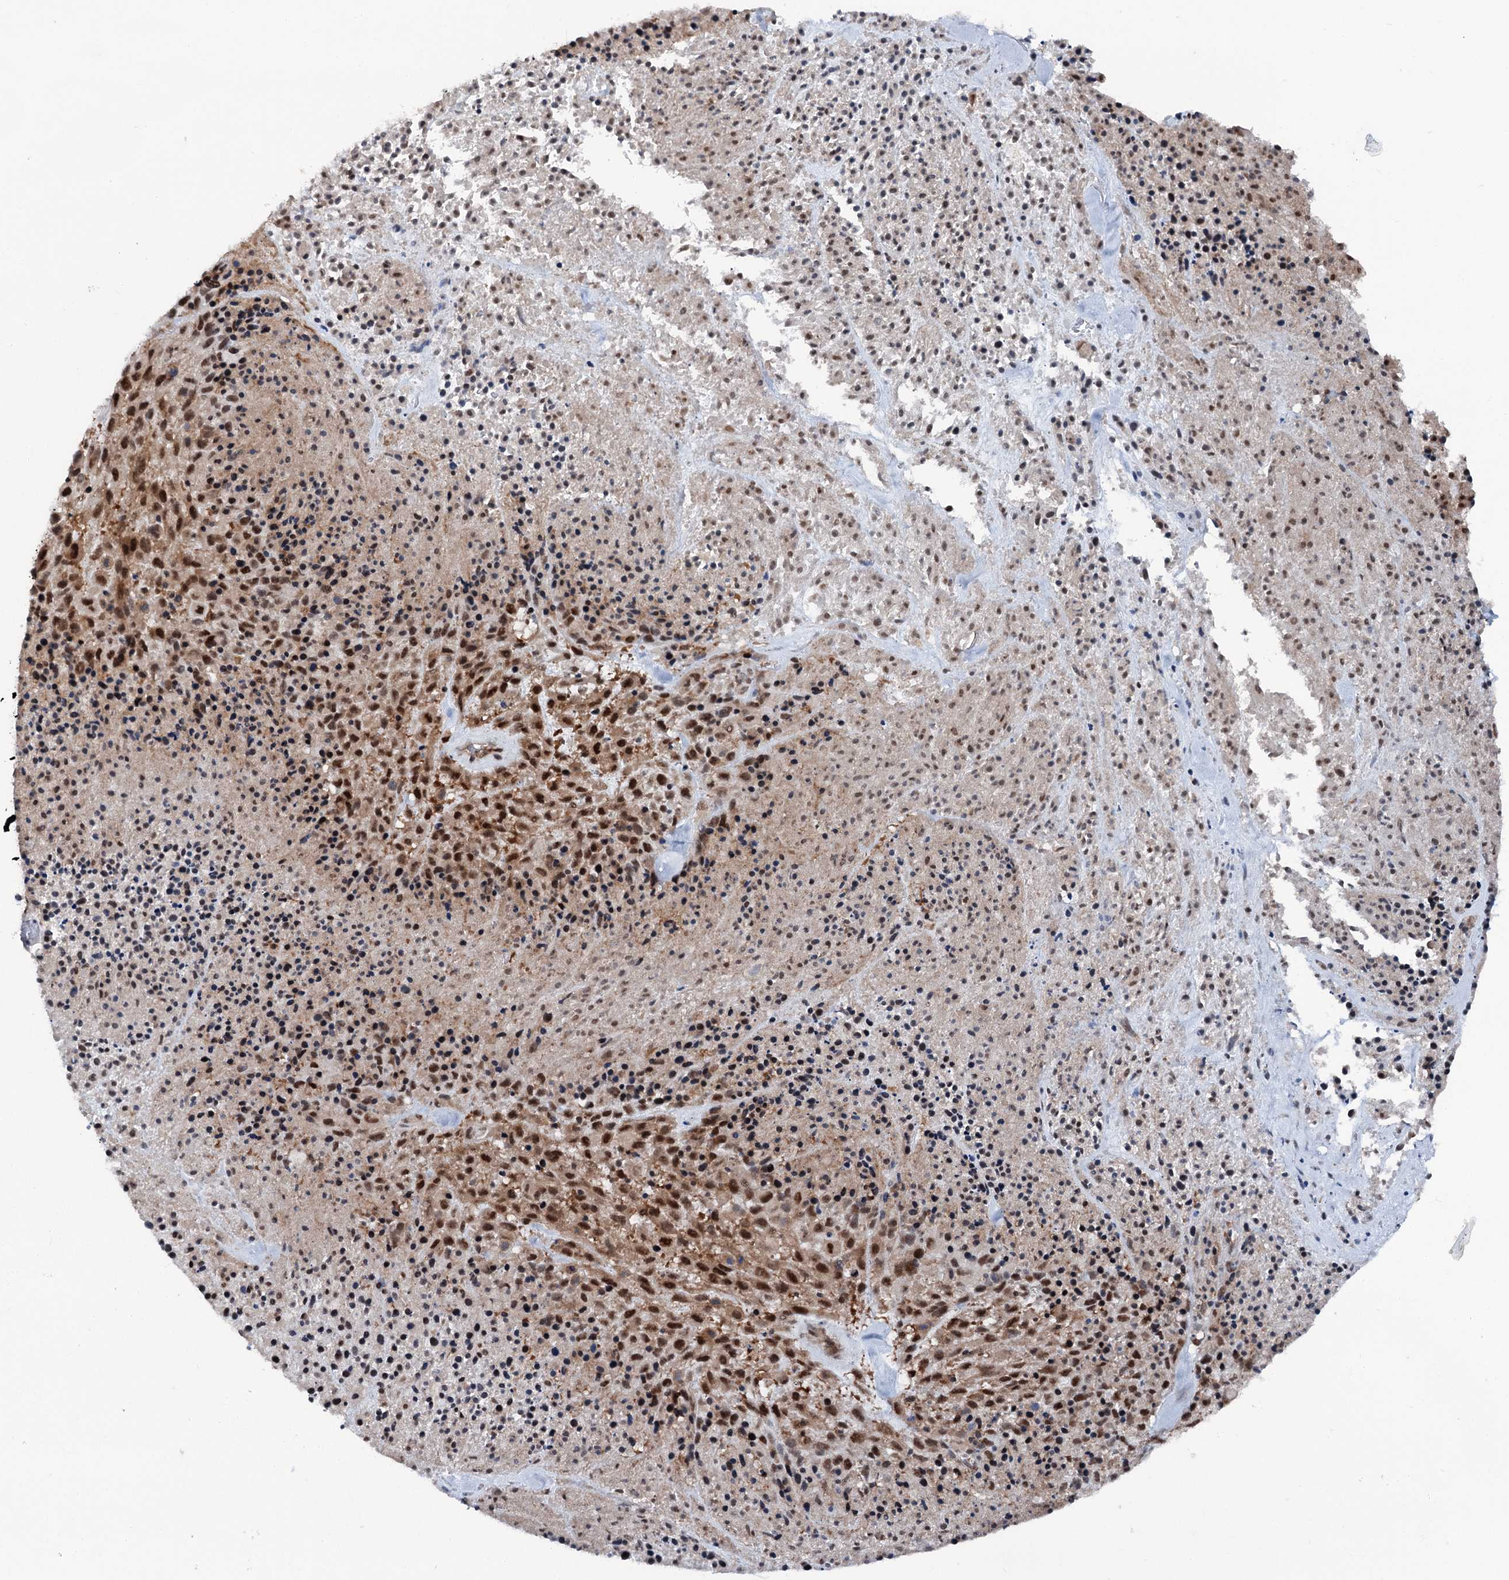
{"staining": {"intensity": "strong", "quantity": "25%-75%", "location": "cytoplasmic/membranous,nuclear"}, "tissue": "melanoma", "cell_type": "Tumor cells", "image_type": "cancer", "snomed": [{"axis": "morphology", "description": "Malignant melanoma, Metastatic site"}, {"axis": "topography", "description": "Skin"}], "caption": "The histopathology image exhibits immunohistochemical staining of malignant melanoma (metastatic site). There is strong cytoplasmic/membranous and nuclear staining is present in about 25%-75% of tumor cells.", "gene": "PSMD13", "patient": {"sex": "female", "age": 81}}